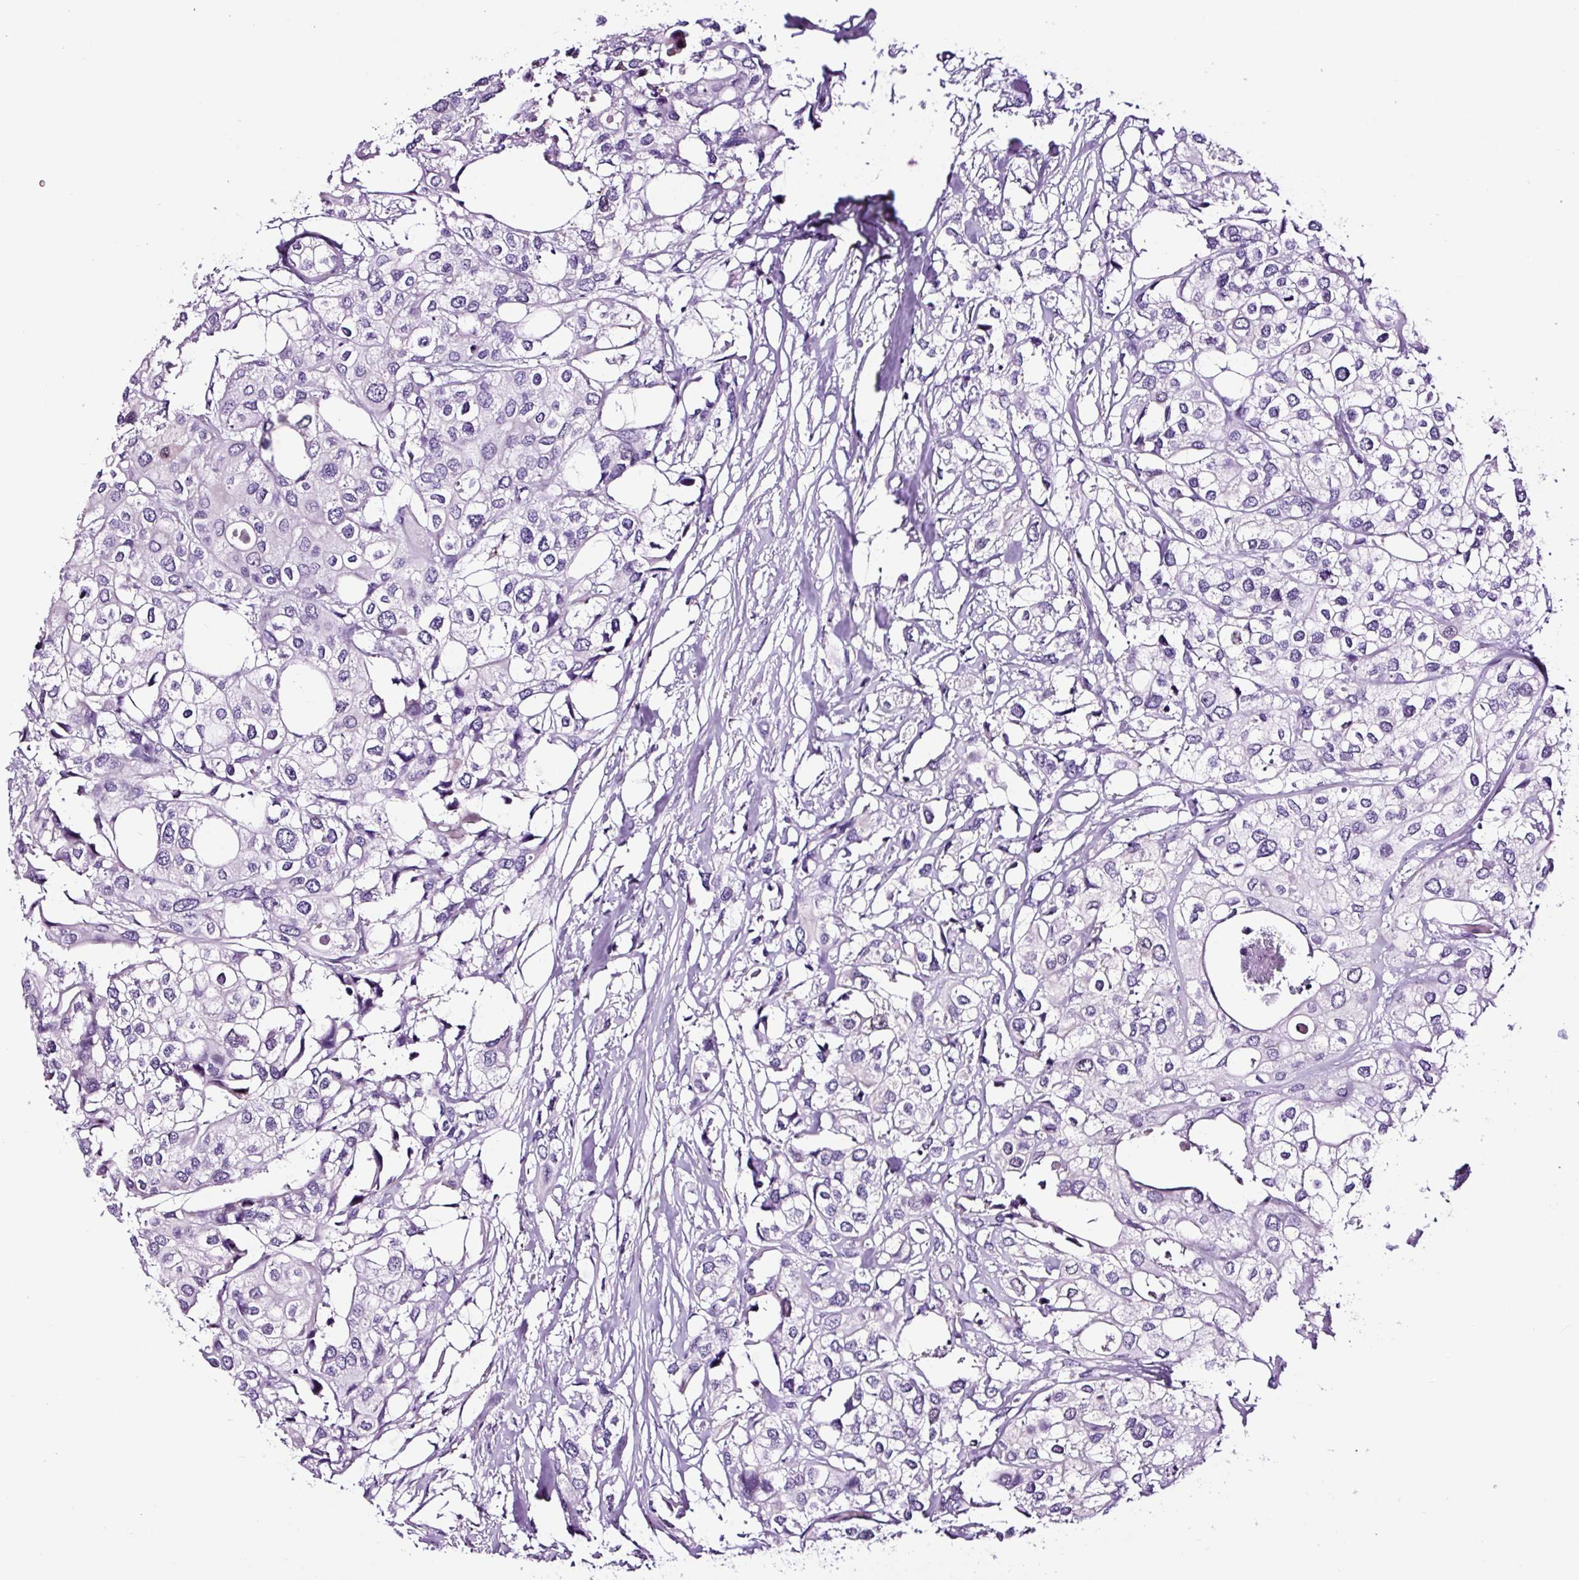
{"staining": {"intensity": "negative", "quantity": "none", "location": "none"}, "tissue": "urothelial cancer", "cell_type": "Tumor cells", "image_type": "cancer", "snomed": [{"axis": "morphology", "description": "Urothelial carcinoma, High grade"}, {"axis": "topography", "description": "Urinary bladder"}], "caption": "Immunohistochemistry (IHC) photomicrograph of human urothelial cancer stained for a protein (brown), which exhibits no expression in tumor cells.", "gene": "TAFA3", "patient": {"sex": "male", "age": 64}}